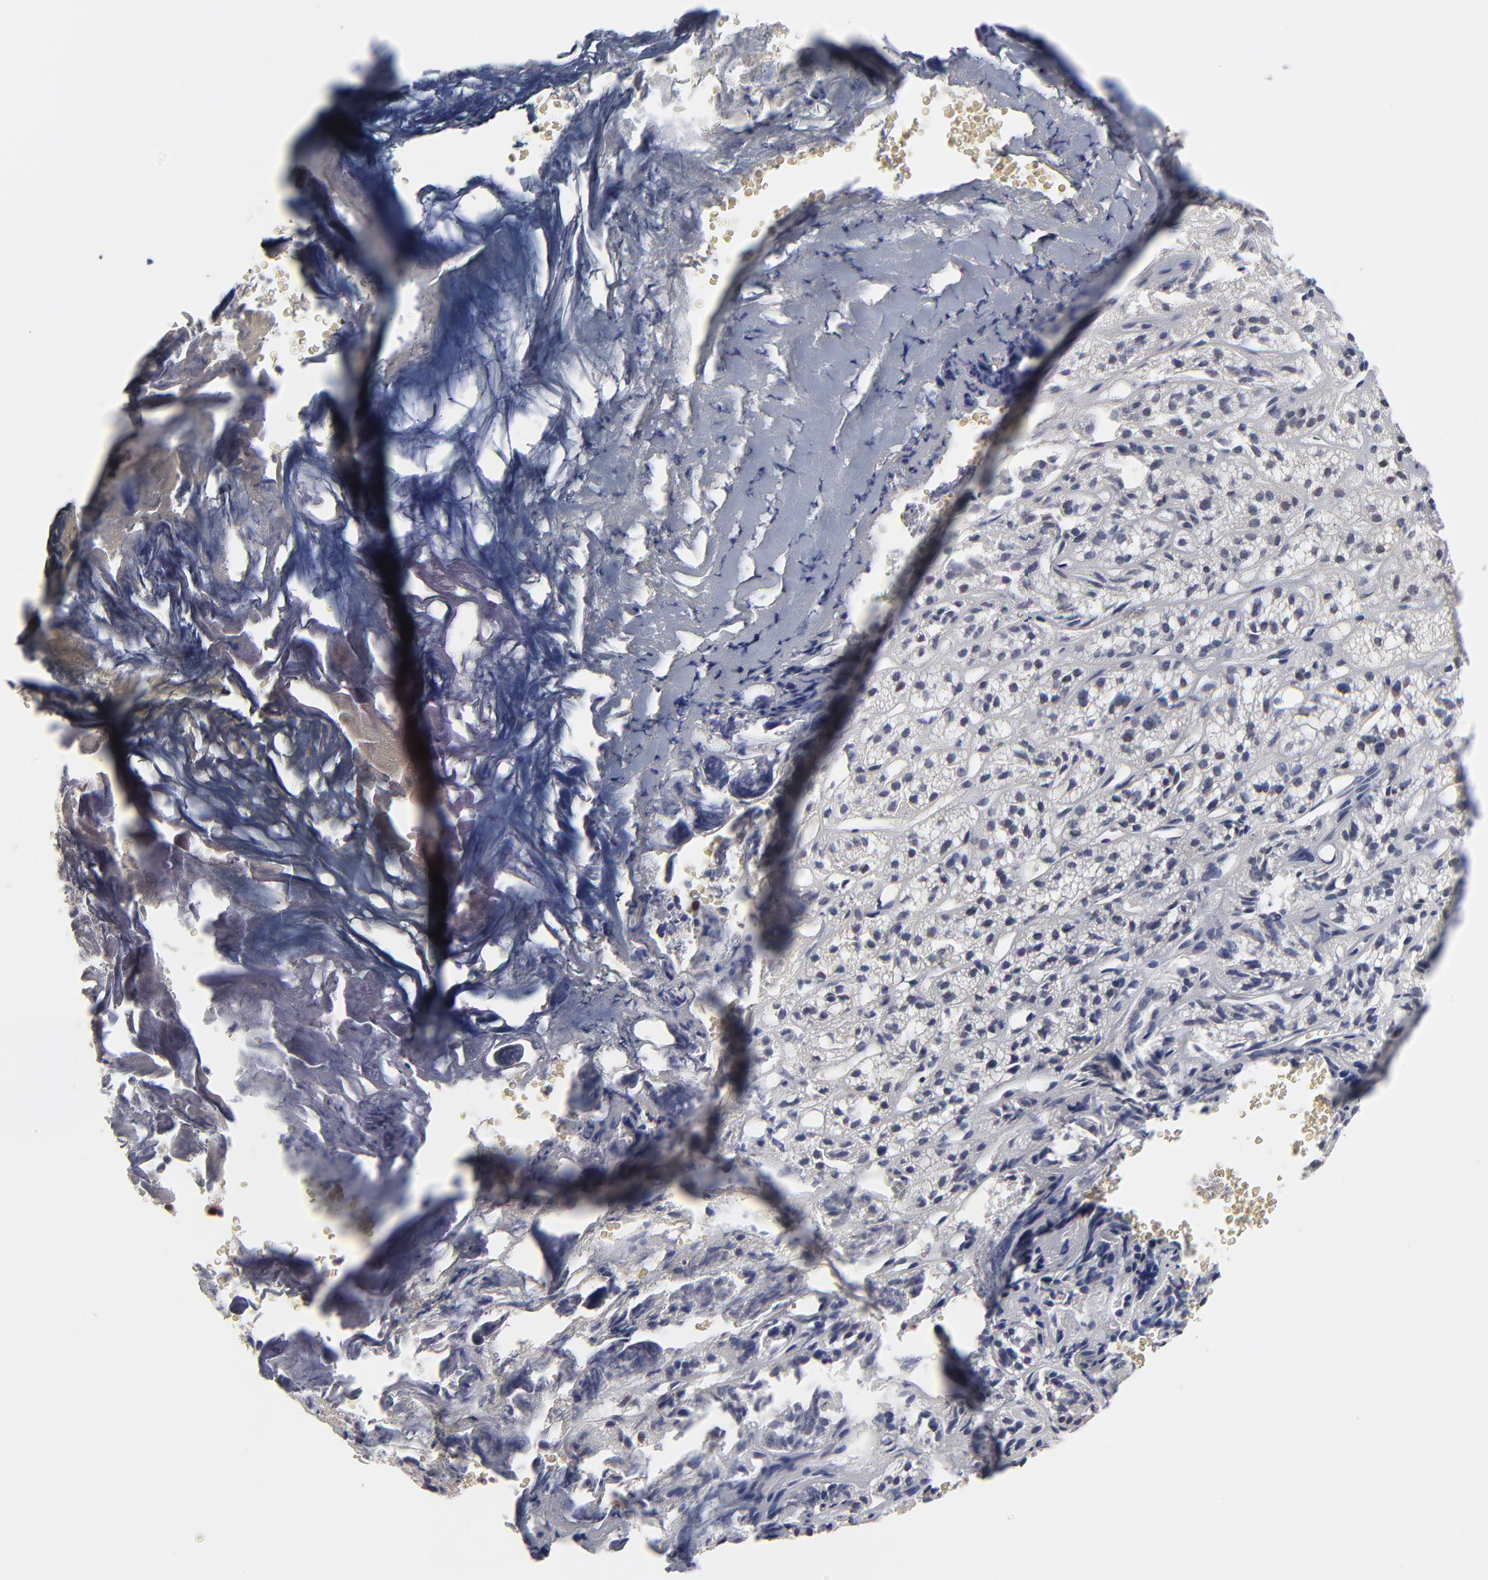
{"staining": {"intensity": "moderate", "quantity": ">75%", "location": "nuclear"}, "tissue": "adrenal gland", "cell_type": "Glandular cells", "image_type": "normal", "snomed": [{"axis": "morphology", "description": "Normal tissue, NOS"}, {"axis": "topography", "description": "Adrenal gland"}], "caption": "Immunohistochemistry of benign human adrenal gland exhibits medium levels of moderate nuclear staining in about >75% of glandular cells. (IHC, brightfield microscopy, high magnification).", "gene": "OGFOD1", "patient": {"sex": "female", "age": 71}}